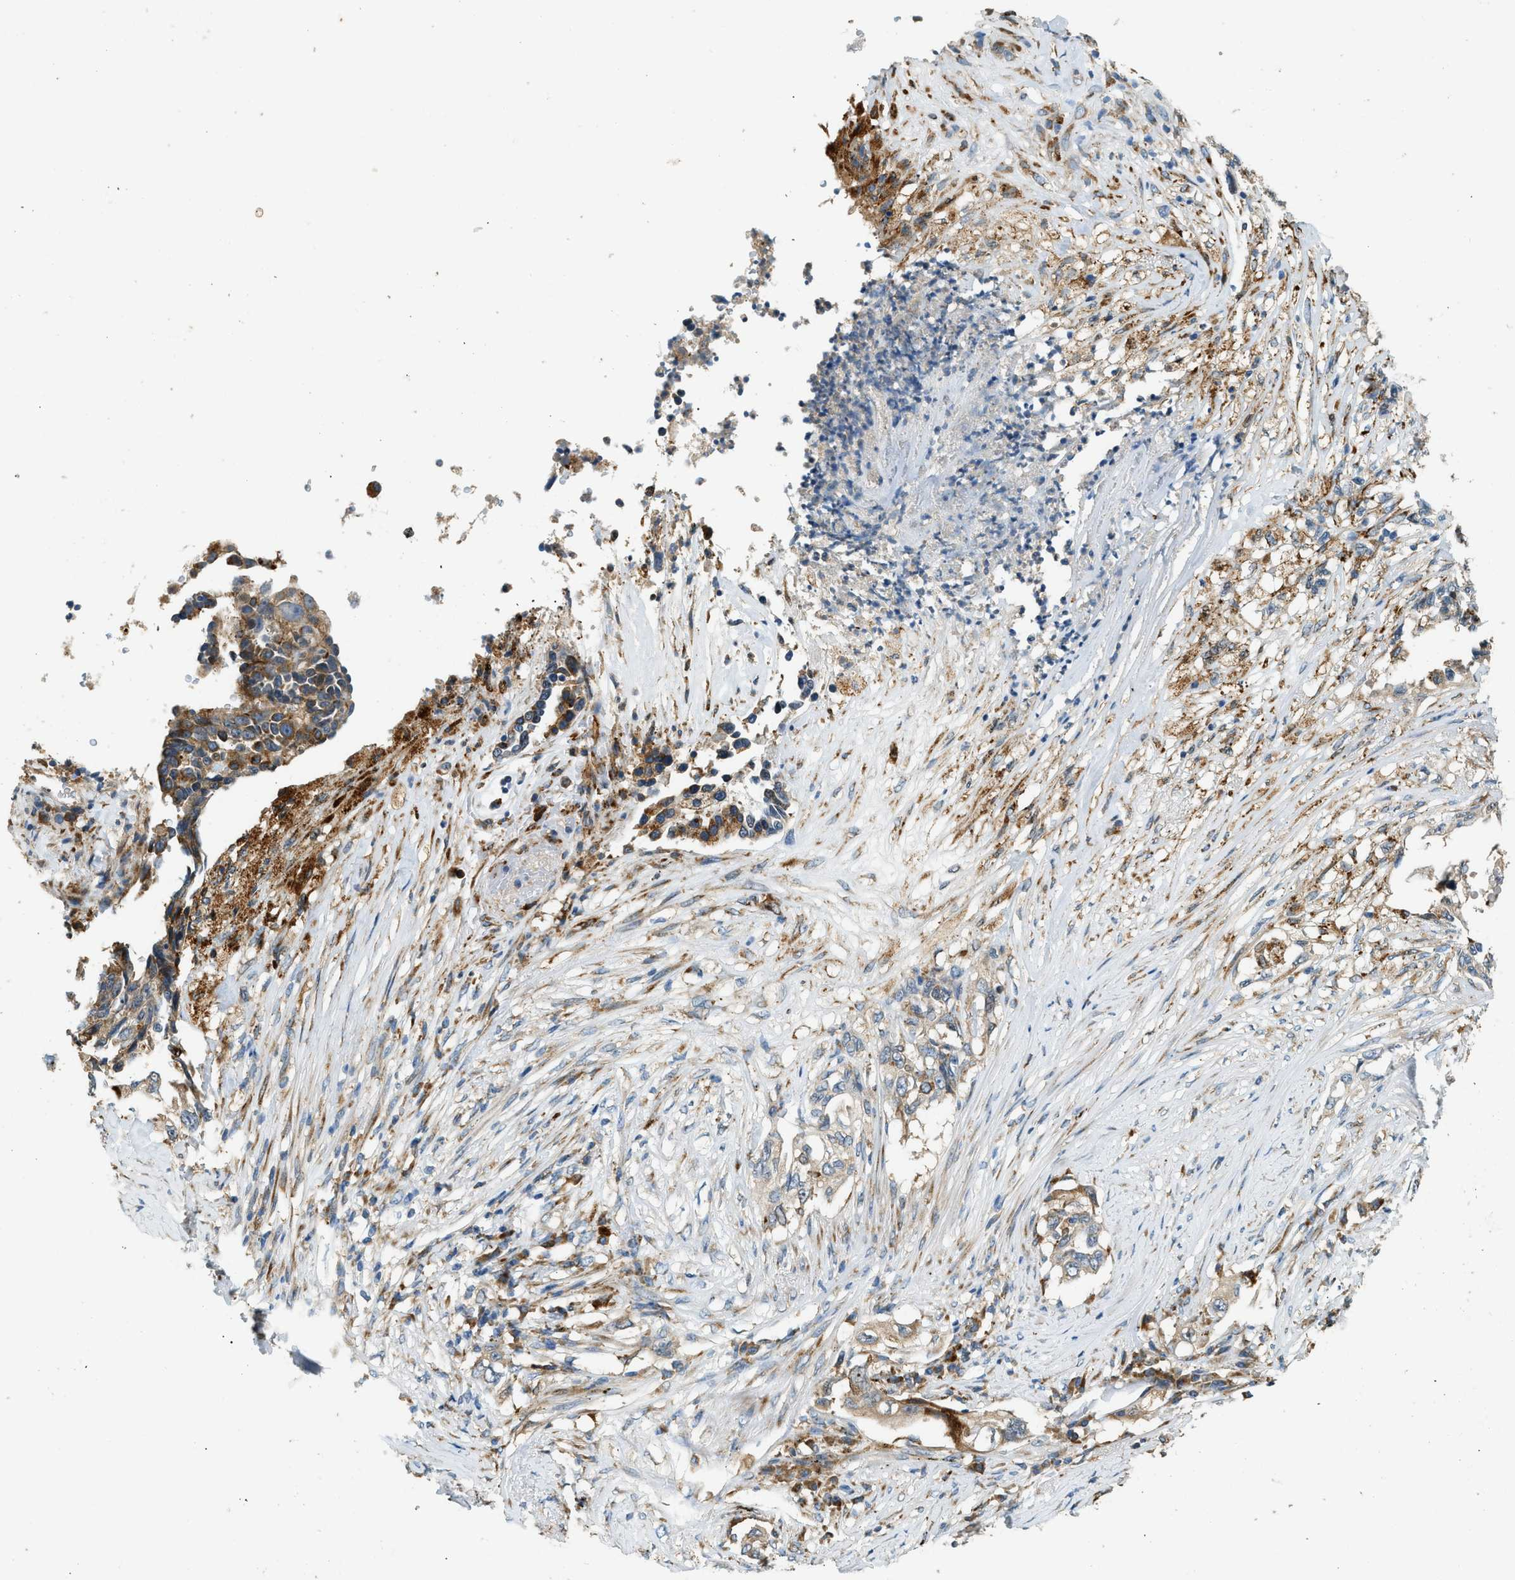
{"staining": {"intensity": "moderate", "quantity": ">75%", "location": "cytoplasmic/membranous"}, "tissue": "lung cancer", "cell_type": "Tumor cells", "image_type": "cancer", "snomed": [{"axis": "morphology", "description": "Adenocarcinoma, NOS"}, {"axis": "topography", "description": "Lung"}], "caption": "Protein expression analysis of lung adenocarcinoma demonstrates moderate cytoplasmic/membranous positivity in about >75% of tumor cells.", "gene": "CTSB", "patient": {"sex": "female", "age": 51}}